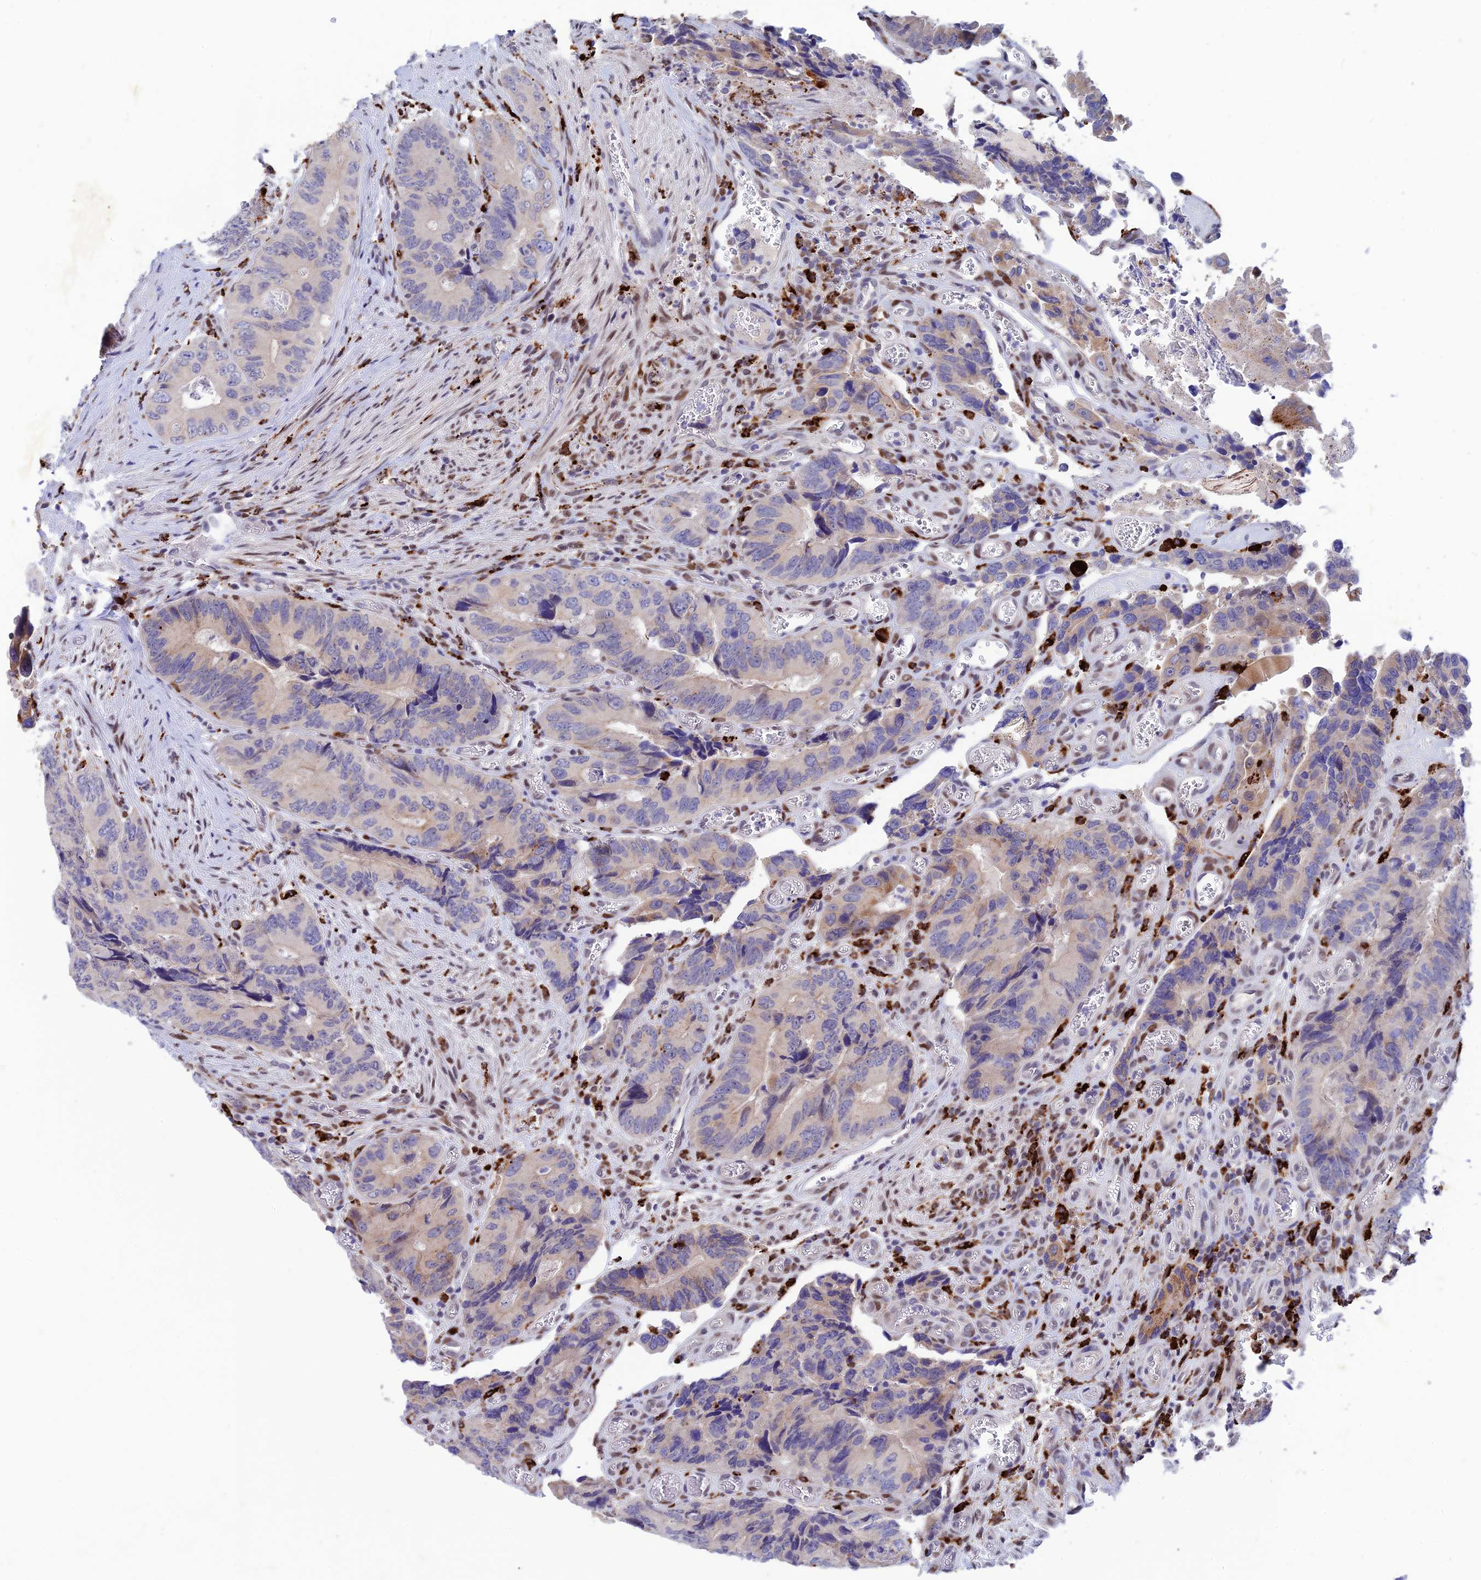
{"staining": {"intensity": "negative", "quantity": "none", "location": "none"}, "tissue": "colorectal cancer", "cell_type": "Tumor cells", "image_type": "cancer", "snomed": [{"axis": "morphology", "description": "Adenocarcinoma, NOS"}, {"axis": "topography", "description": "Colon"}], "caption": "Photomicrograph shows no significant protein expression in tumor cells of adenocarcinoma (colorectal). (Brightfield microscopy of DAB immunohistochemistry (IHC) at high magnification).", "gene": "HIC1", "patient": {"sex": "male", "age": 84}}